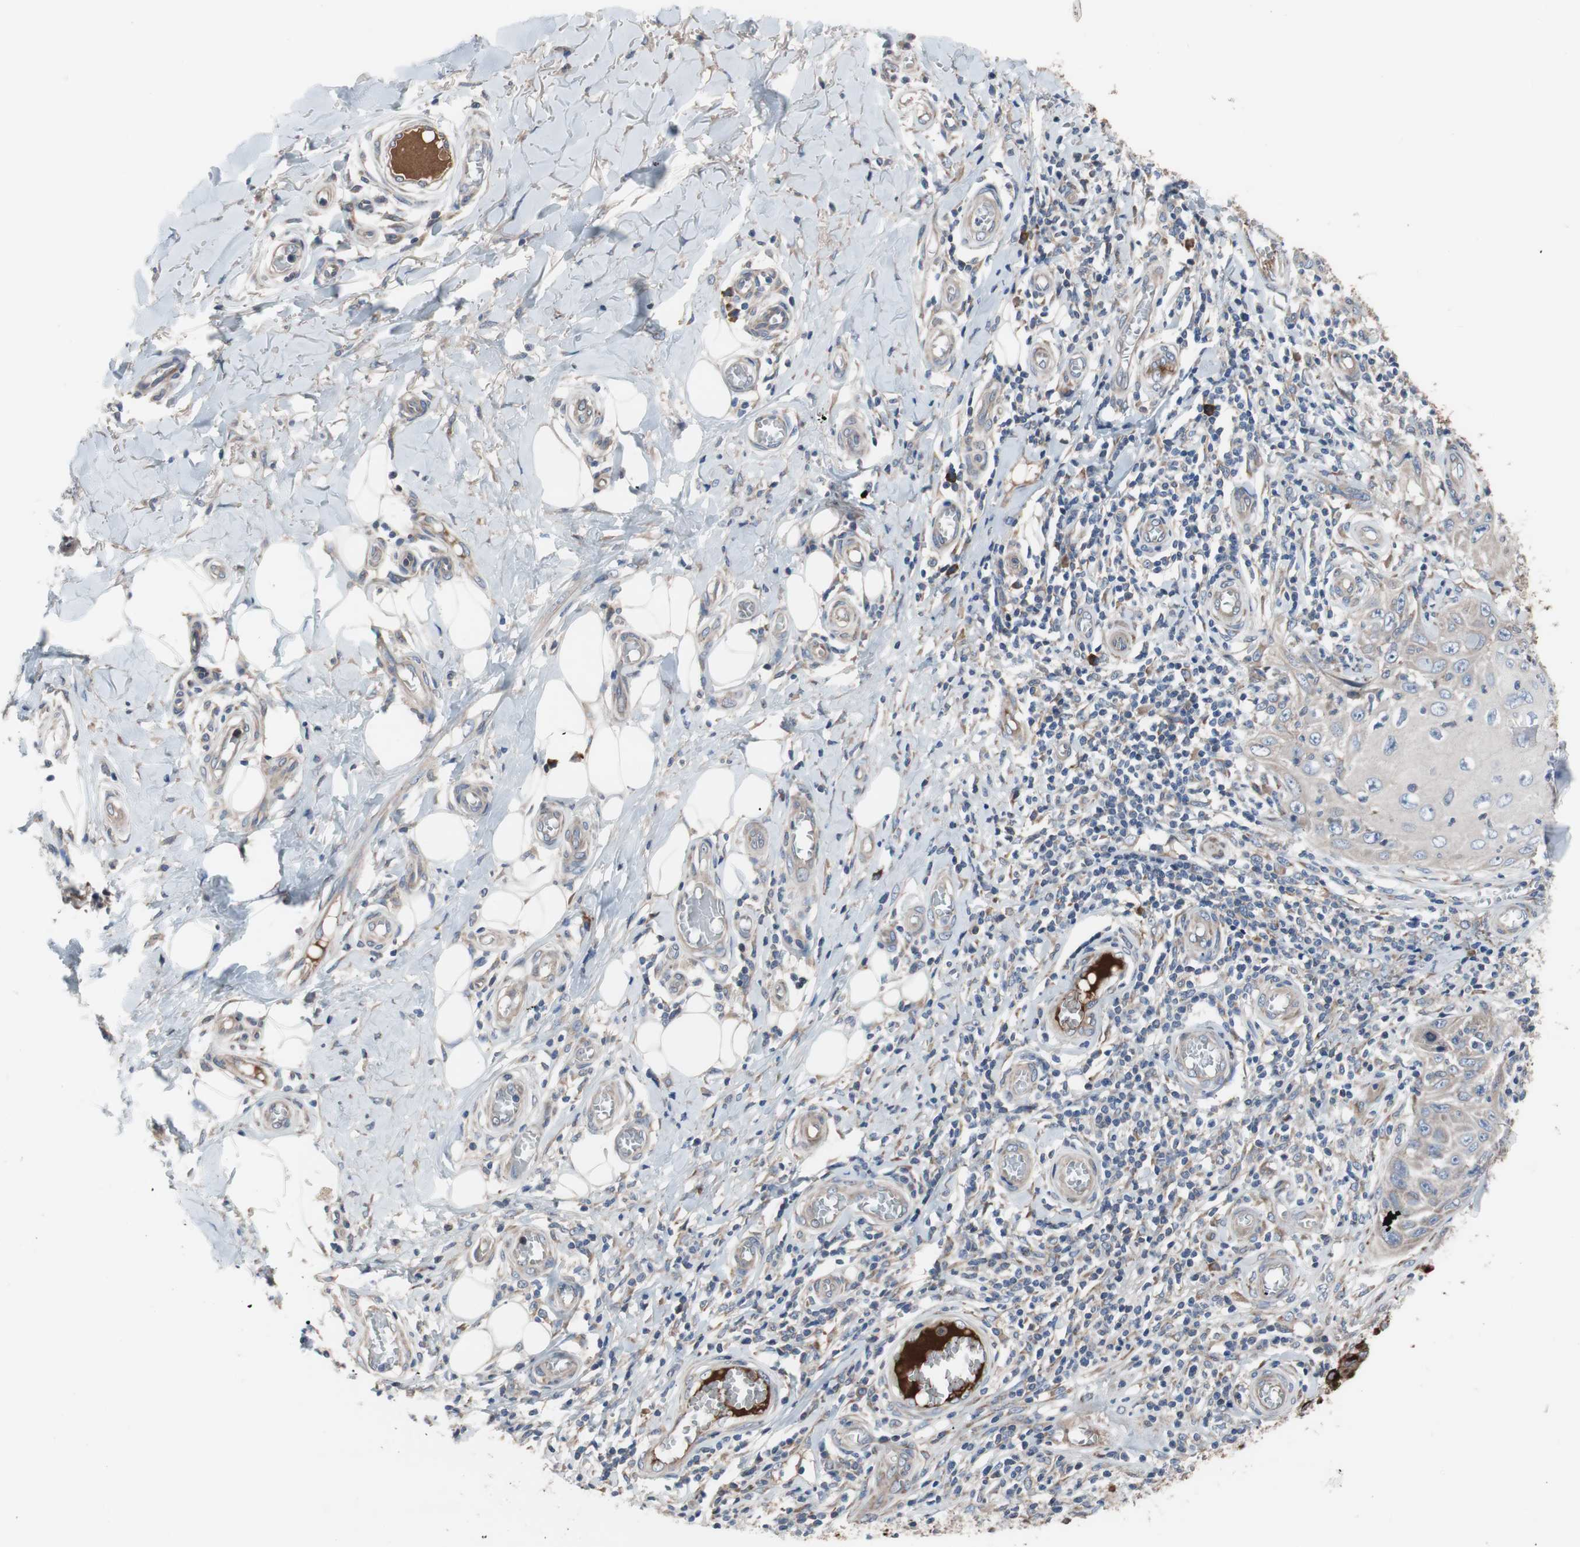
{"staining": {"intensity": "negative", "quantity": "none", "location": "none"}, "tissue": "skin cancer", "cell_type": "Tumor cells", "image_type": "cancer", "snomed": [{"axis": "morphology", "description": "Squamous cell carcinoma, NOS"}, {"axis": "topography", "description": "Skin"}], "caption": "Tumor cells are negative for brown protein staining in squamous cell carcinoma (skin).", "gene": "KANSL1", "patient": {"sex": "female", "age": 73}}